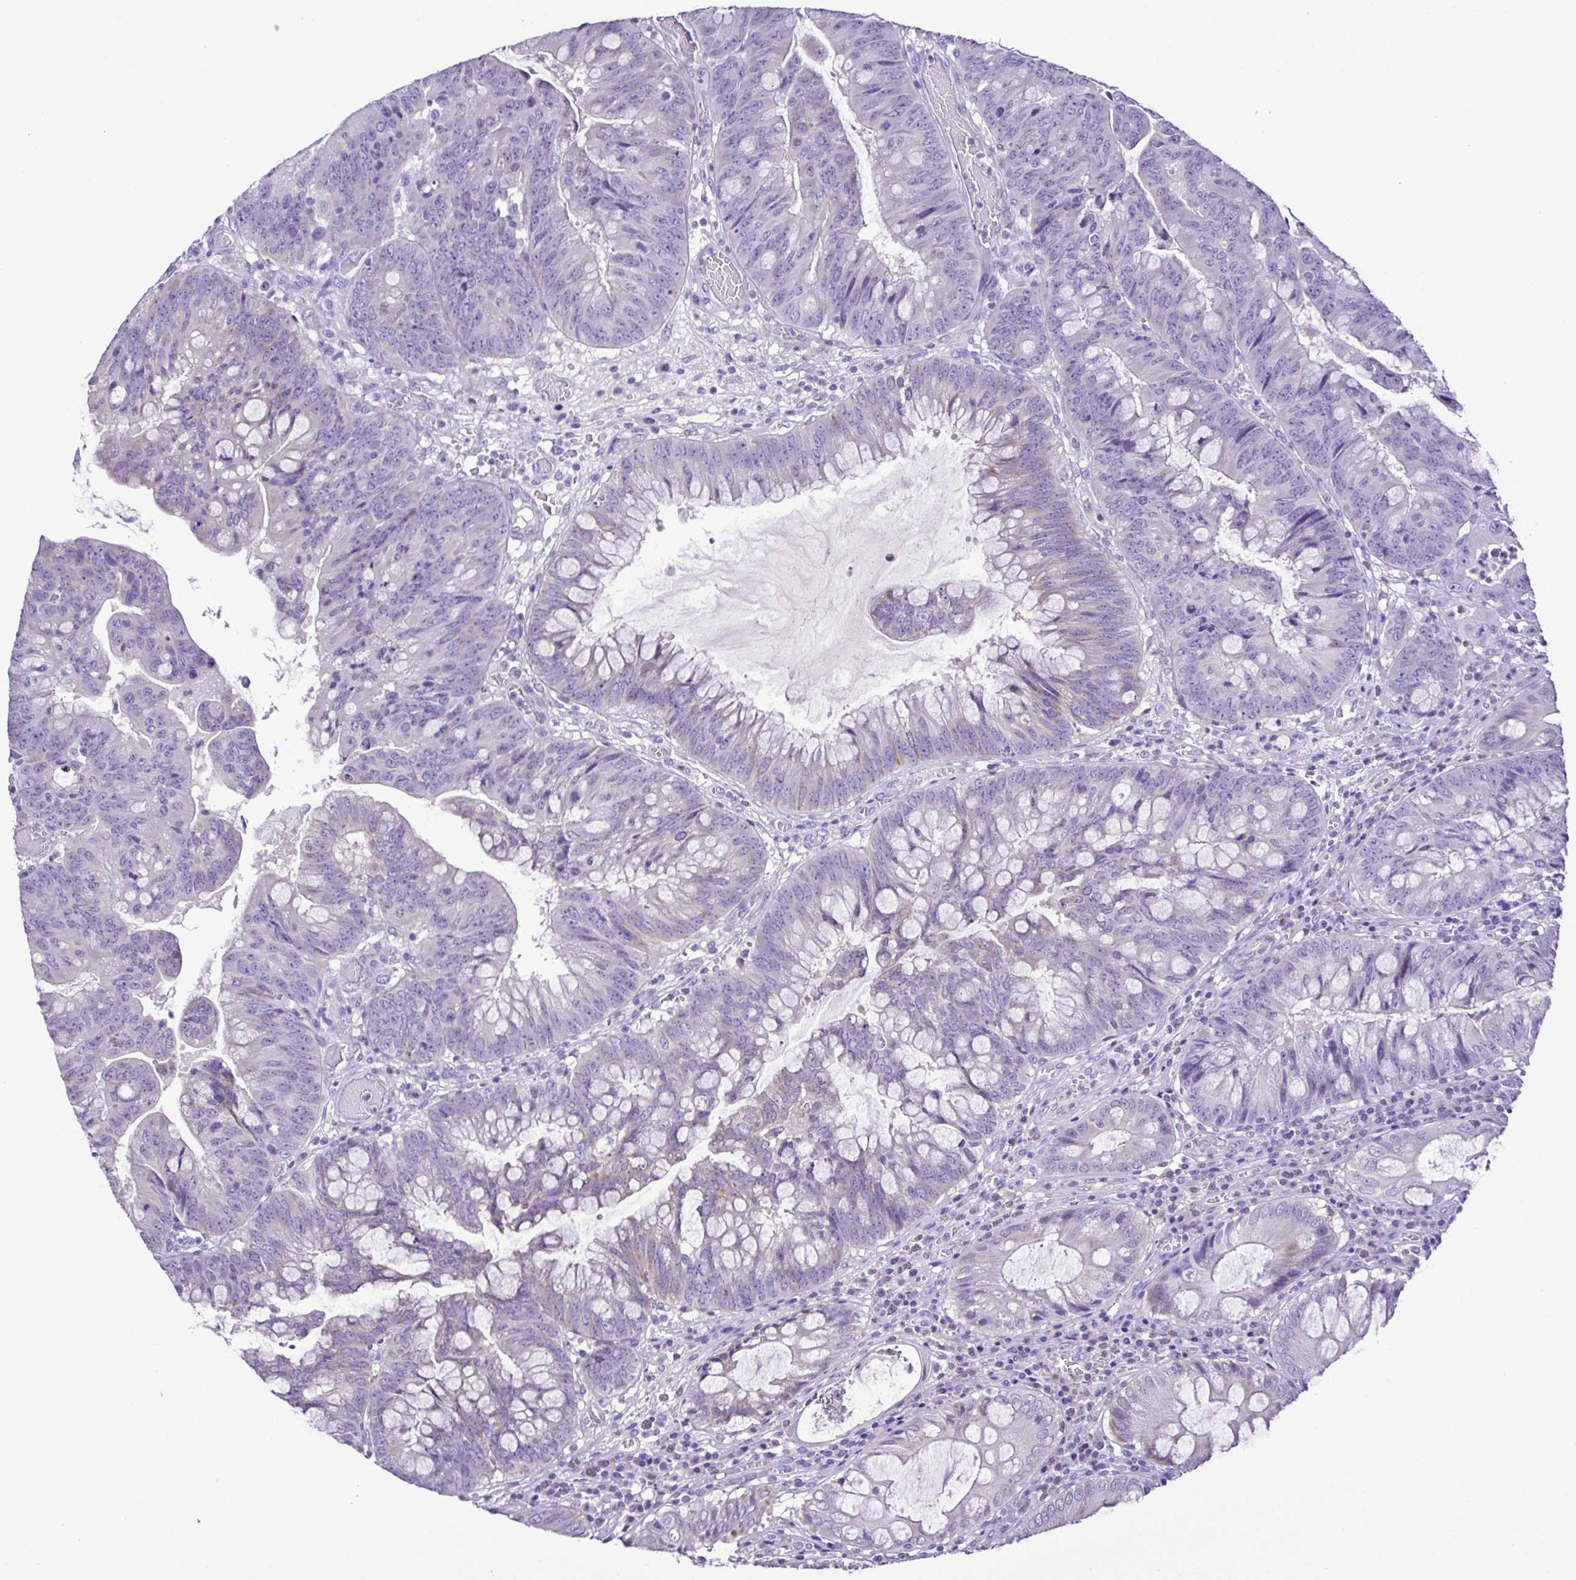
{"staining": {"intensity": "negative", "quantity": "none", "location": "none"}, "tissue": "colorectal cancer", "cell_type": "Tumor cells", "image_type": "cancer", "snomed": [{"axis": "morphology", "description": "Adenocarcinoma, NOS"}, {"axis": "topography", "description": "Colon"}], "caption": "Human colorectal cancer (adenocarcinoma) stained for a protein using immunohistochemistry (IHC) displays no positivity in tumor cells.", "gene": "SYT1", "patient": {"sex": "male", "age": 62}}